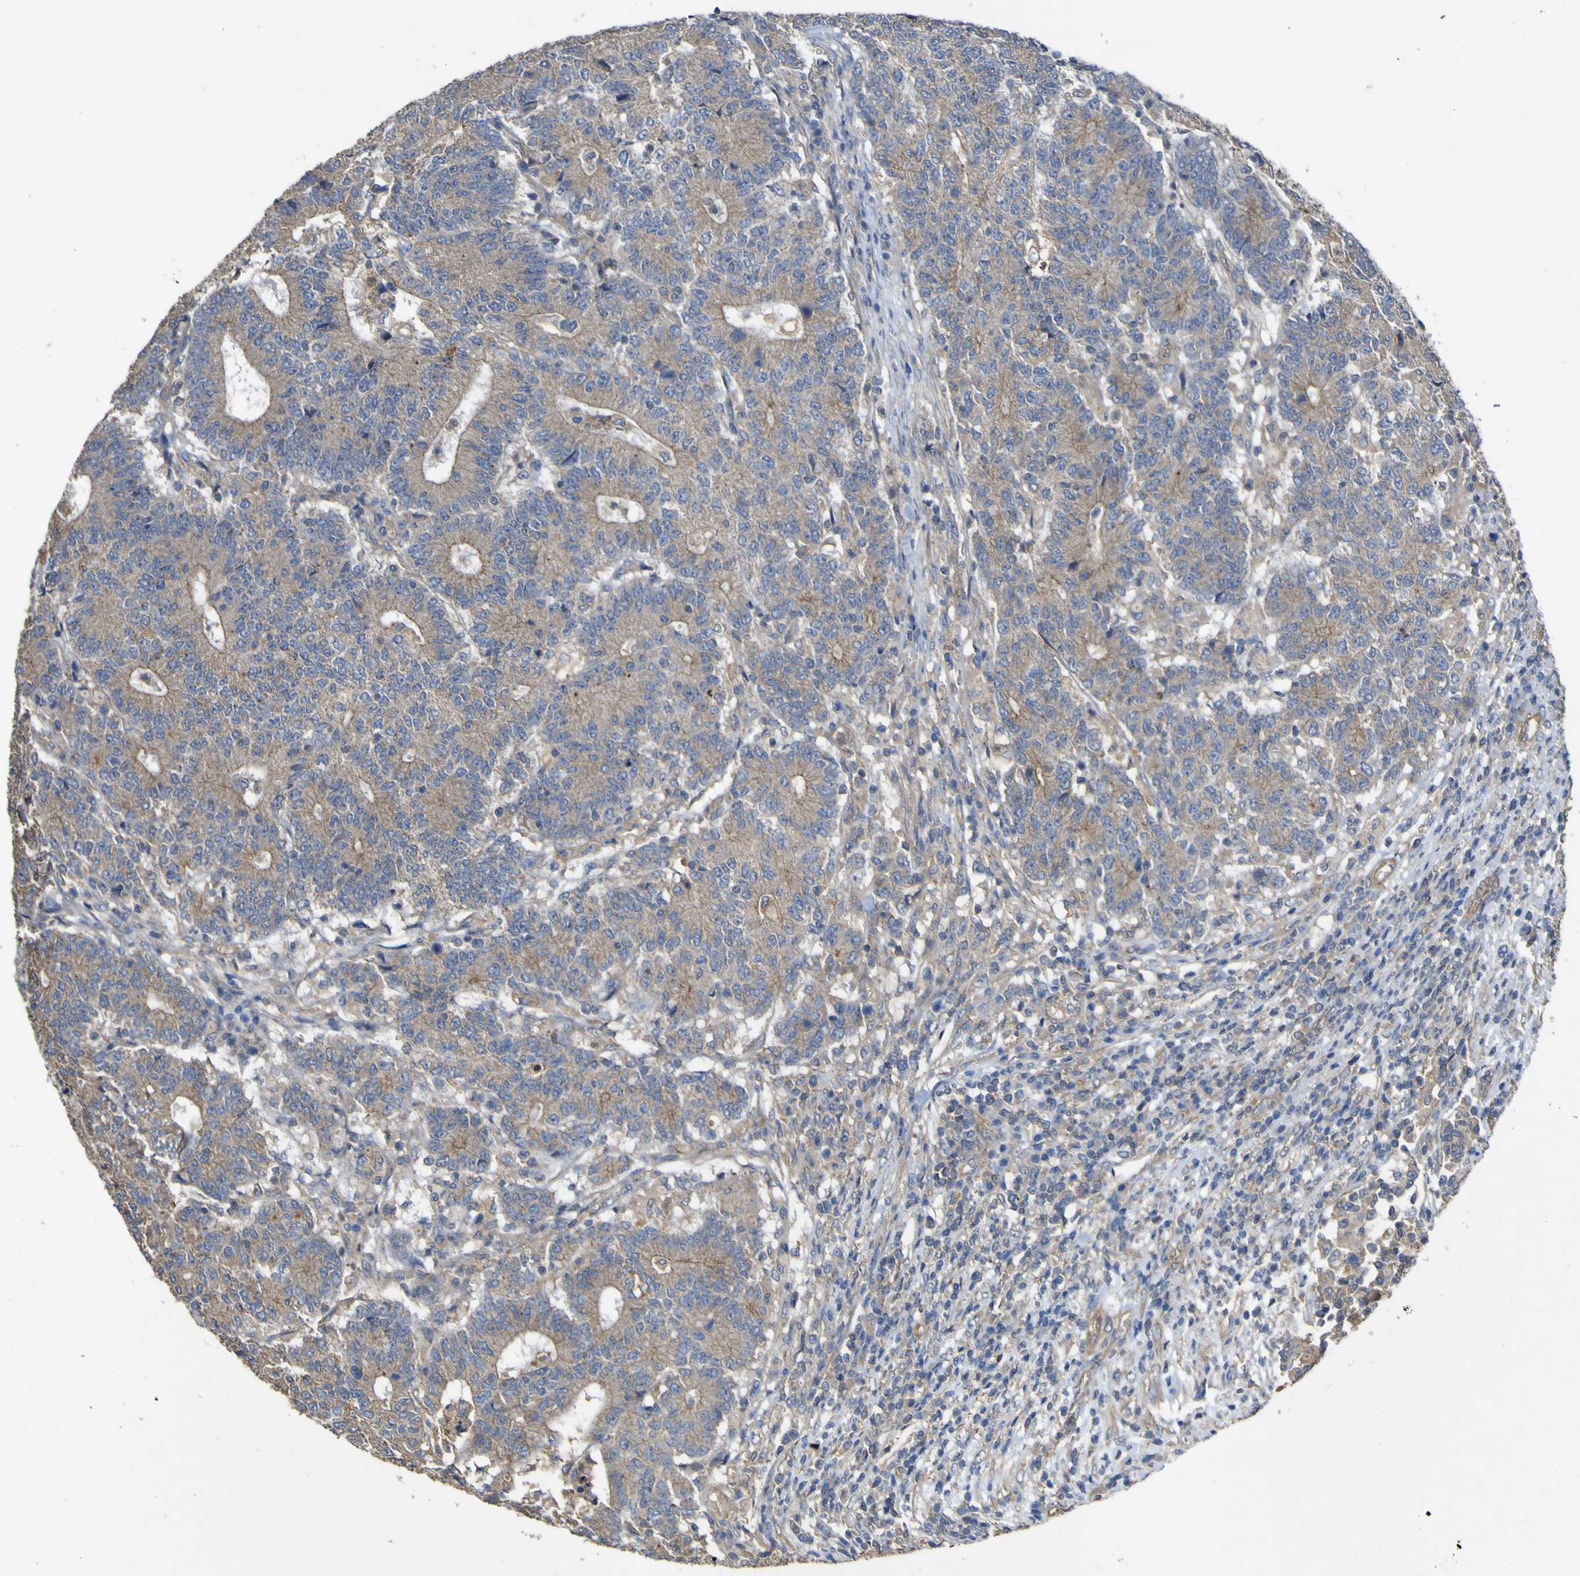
{"staining": {"intensity": "weak", "quantity": ">75%", "location": "cytoplasmic/membranous"}, "tissue": "colorectal cancer", "cell_type": "Tumor cells", "image_type": "cancer", "snomed": [{"axis": "morphology", "description": "Normal tissue, NOS"}, {"axis": "morphology", "description": "Adenocarcinoma, NOS"}, {"axis": "topography", "description": "Colon"}], "caption": "Immunohistochemical staining of human adenocarcinoma (colorectal) demonstrates low levels of weak cytoplasmic/membranous protein positivity in about >75% of tumor cells.", "gene": "TNFSF15", "patient": {"sex": "female", "age": 75}}